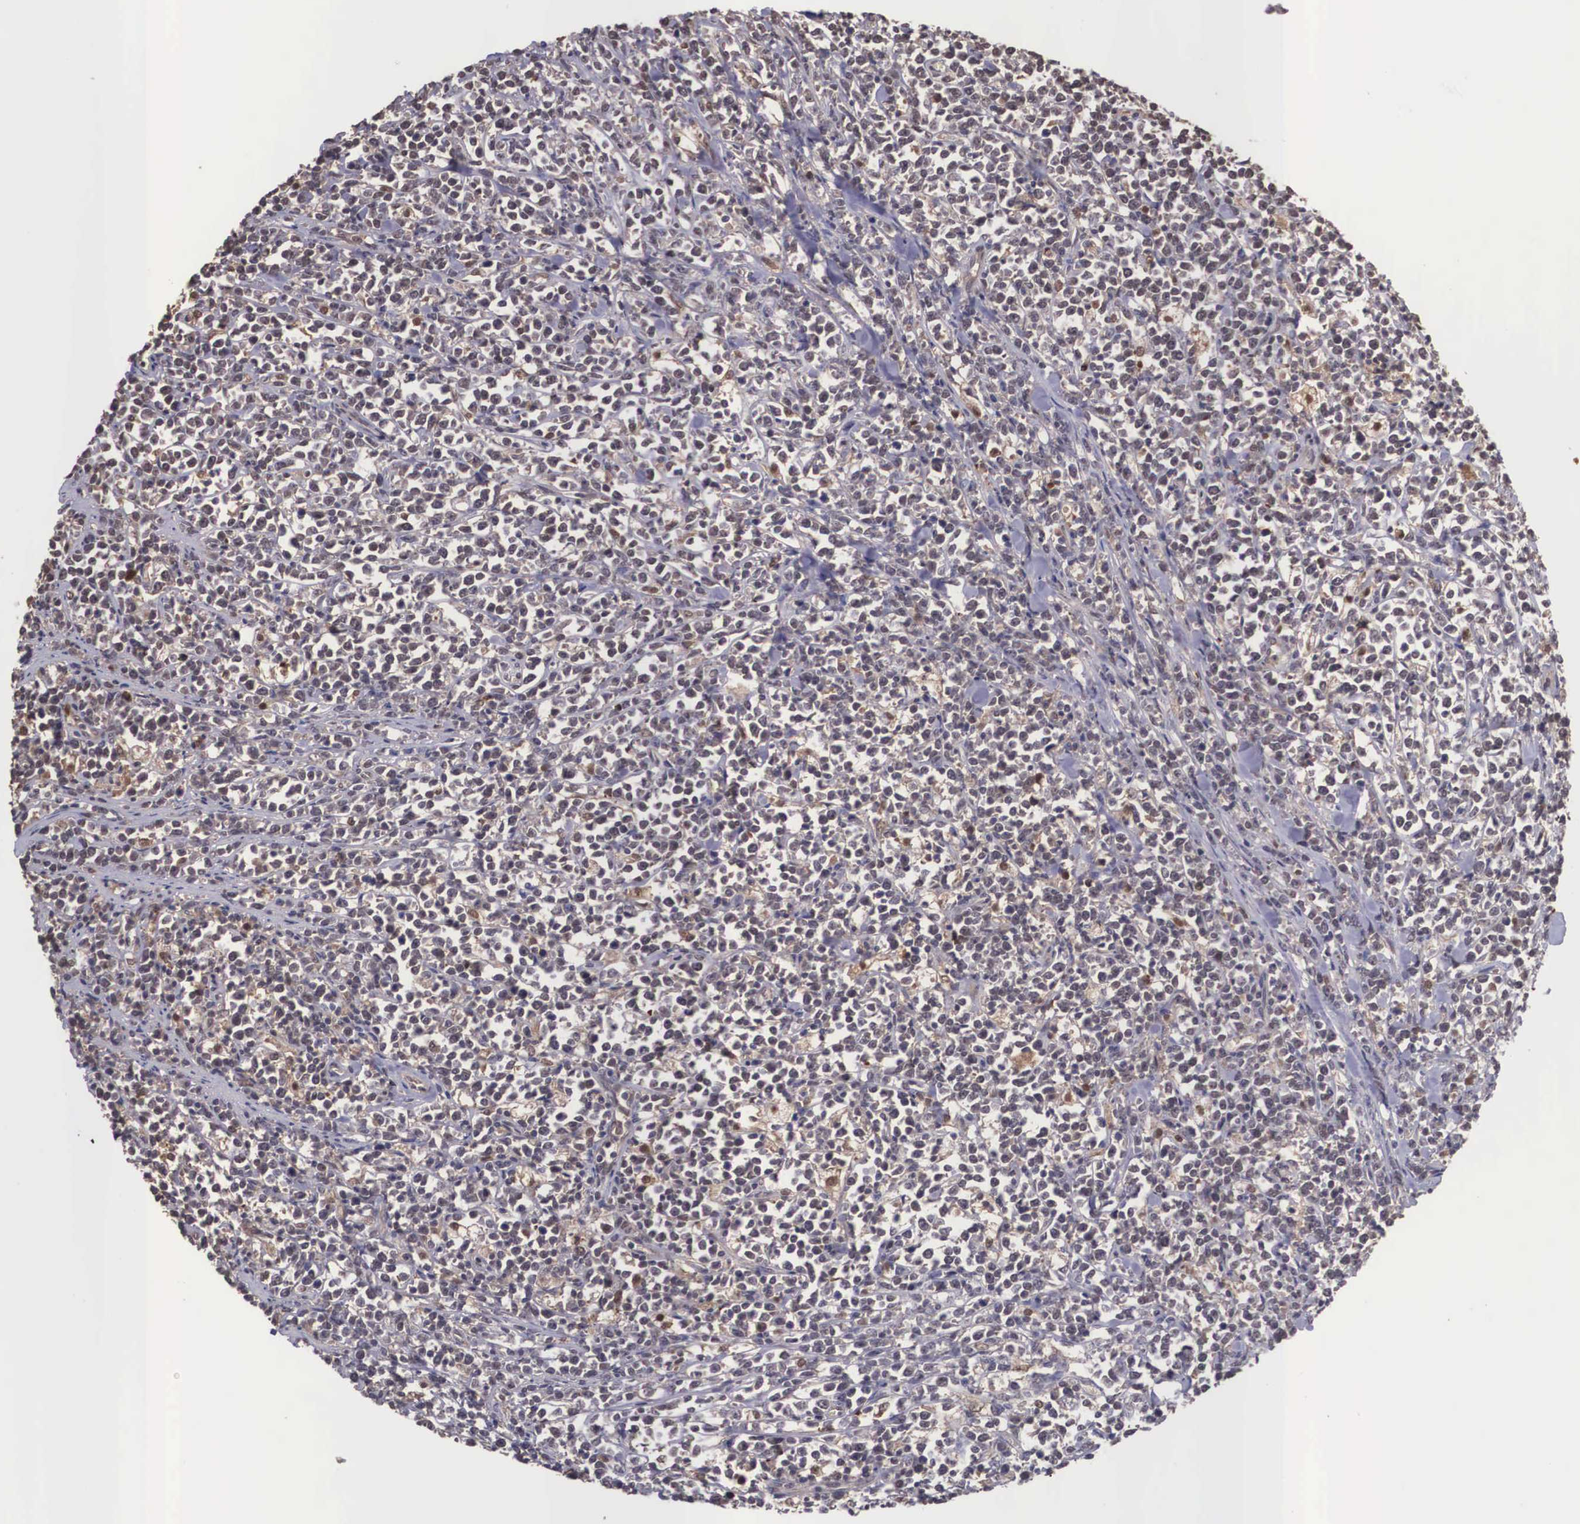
{"staining": {"intensity": "weak", "quantity": "25%-75%", "location": "cytoplasmic/membranous"}, "tissue": "lymphoma", "cell_type": "Tumor cells", "image_type": "cancer", "snomed": [{"axis": "morphology", "description": "Malignant lymphoma, non-Hodgkin's type, High grade"}, {"axis": "topography", "description": "Small intestine"}, {"axis": "topography", "description": "Colon"}], "caption": "A low amount of weak cytoplasmic/membranous expression is identified in approximately 25%-75% of tumor cells in lymphoma tissue.", "gene": "VASH1", "patient": {"sex": "male", "age": 8}}